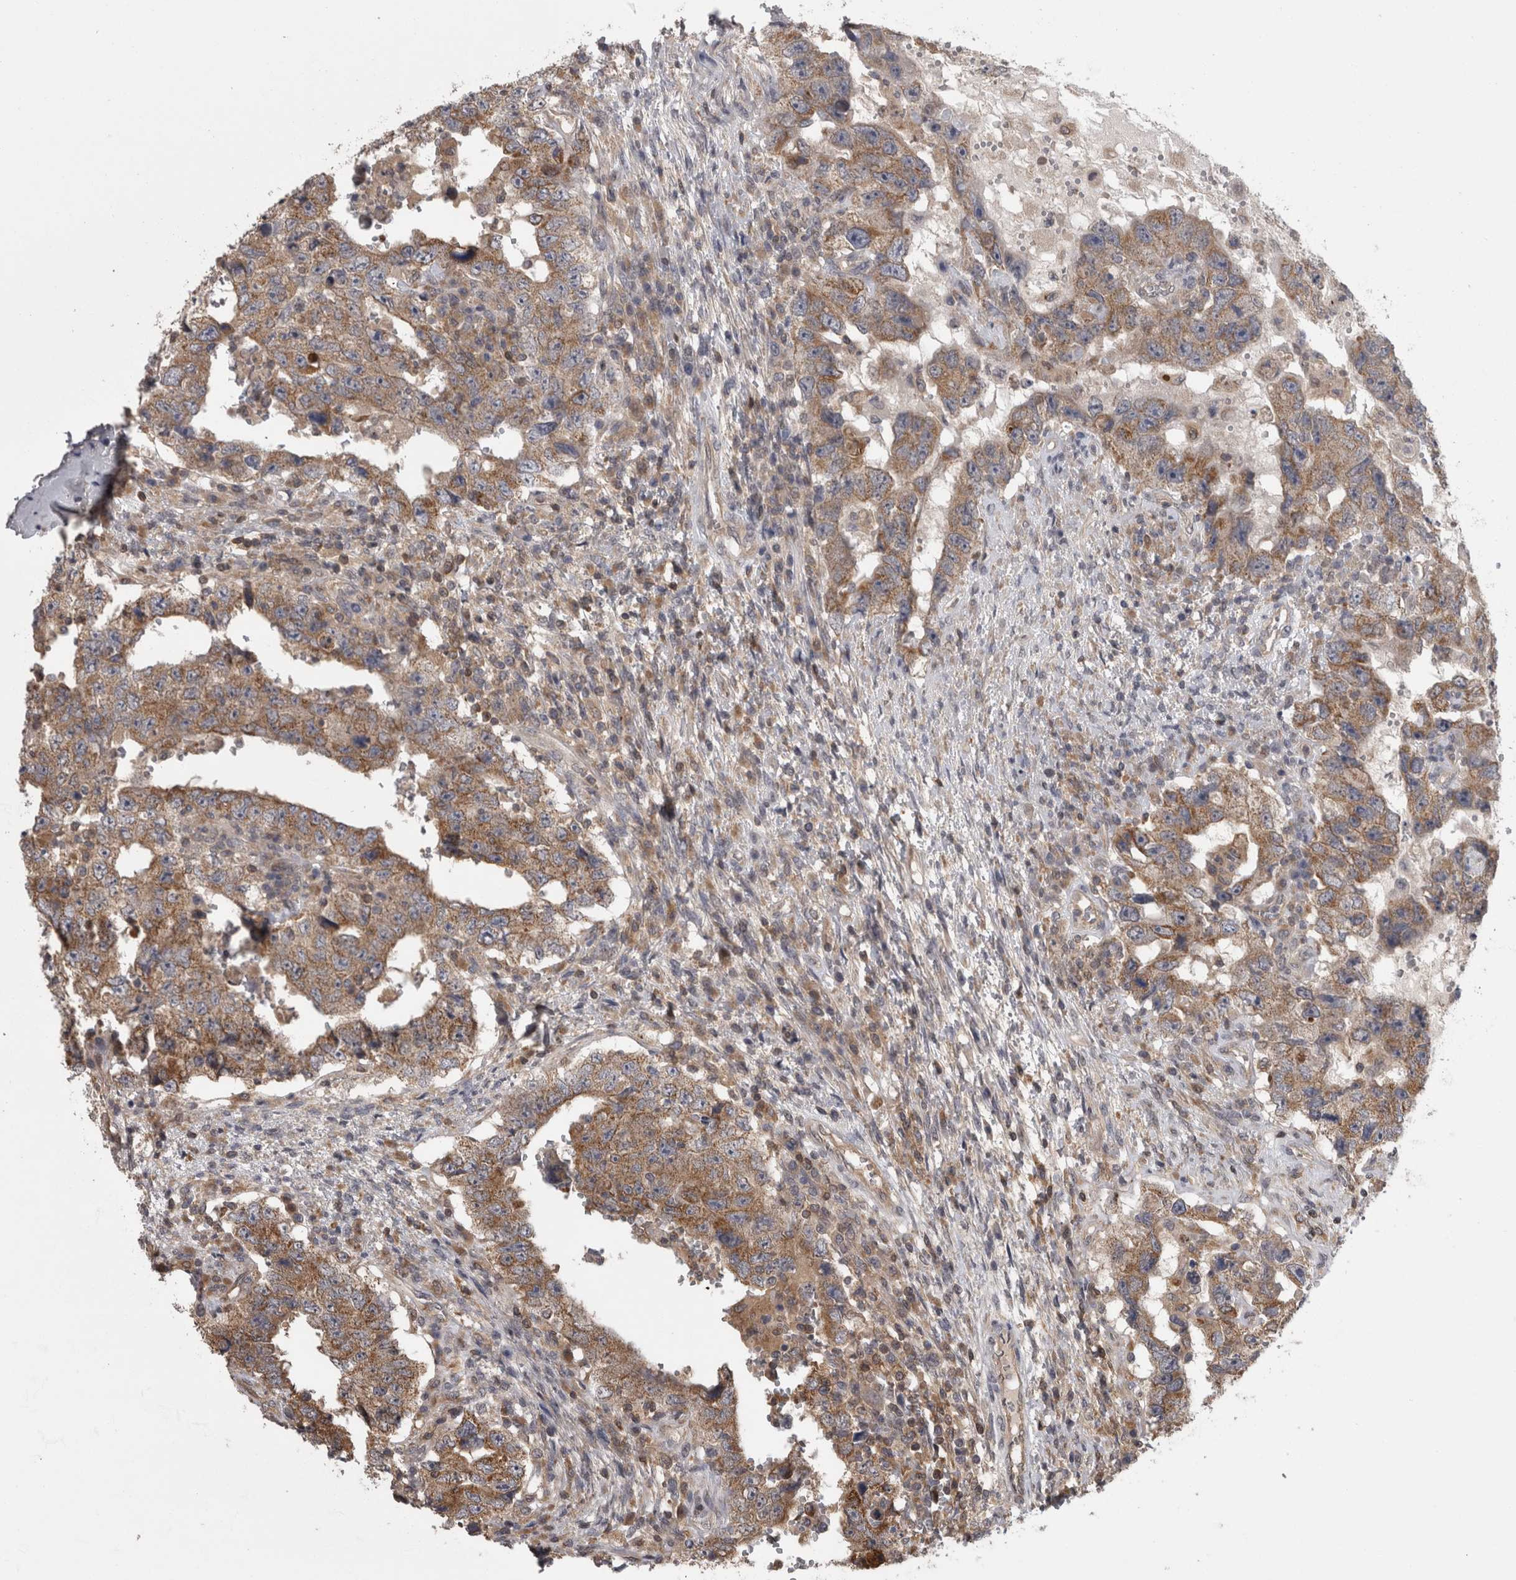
{"staining": {"intensity": "moderate", "quantity": "25%-75%", "location": "cytoplasmic/membranous"}, "tissue": "testis cancer", "cell_type": "Tumor cells", "image_type": "cancer", "snomed": [{"axis": "morphology", "description": "Carcinoma, Embryonal, NOS"}, {"axis": "topography", "description": "Testis"}], "caption": "An immunohistochemistry (IHC) image of tumor tissue is shown. Protein staining in brown shows moderate cytoplasmic/membranous positivity in testis cancer within tumor cells.", "gene": "APRT", "patient": {"sex": "male", "age": 26}}